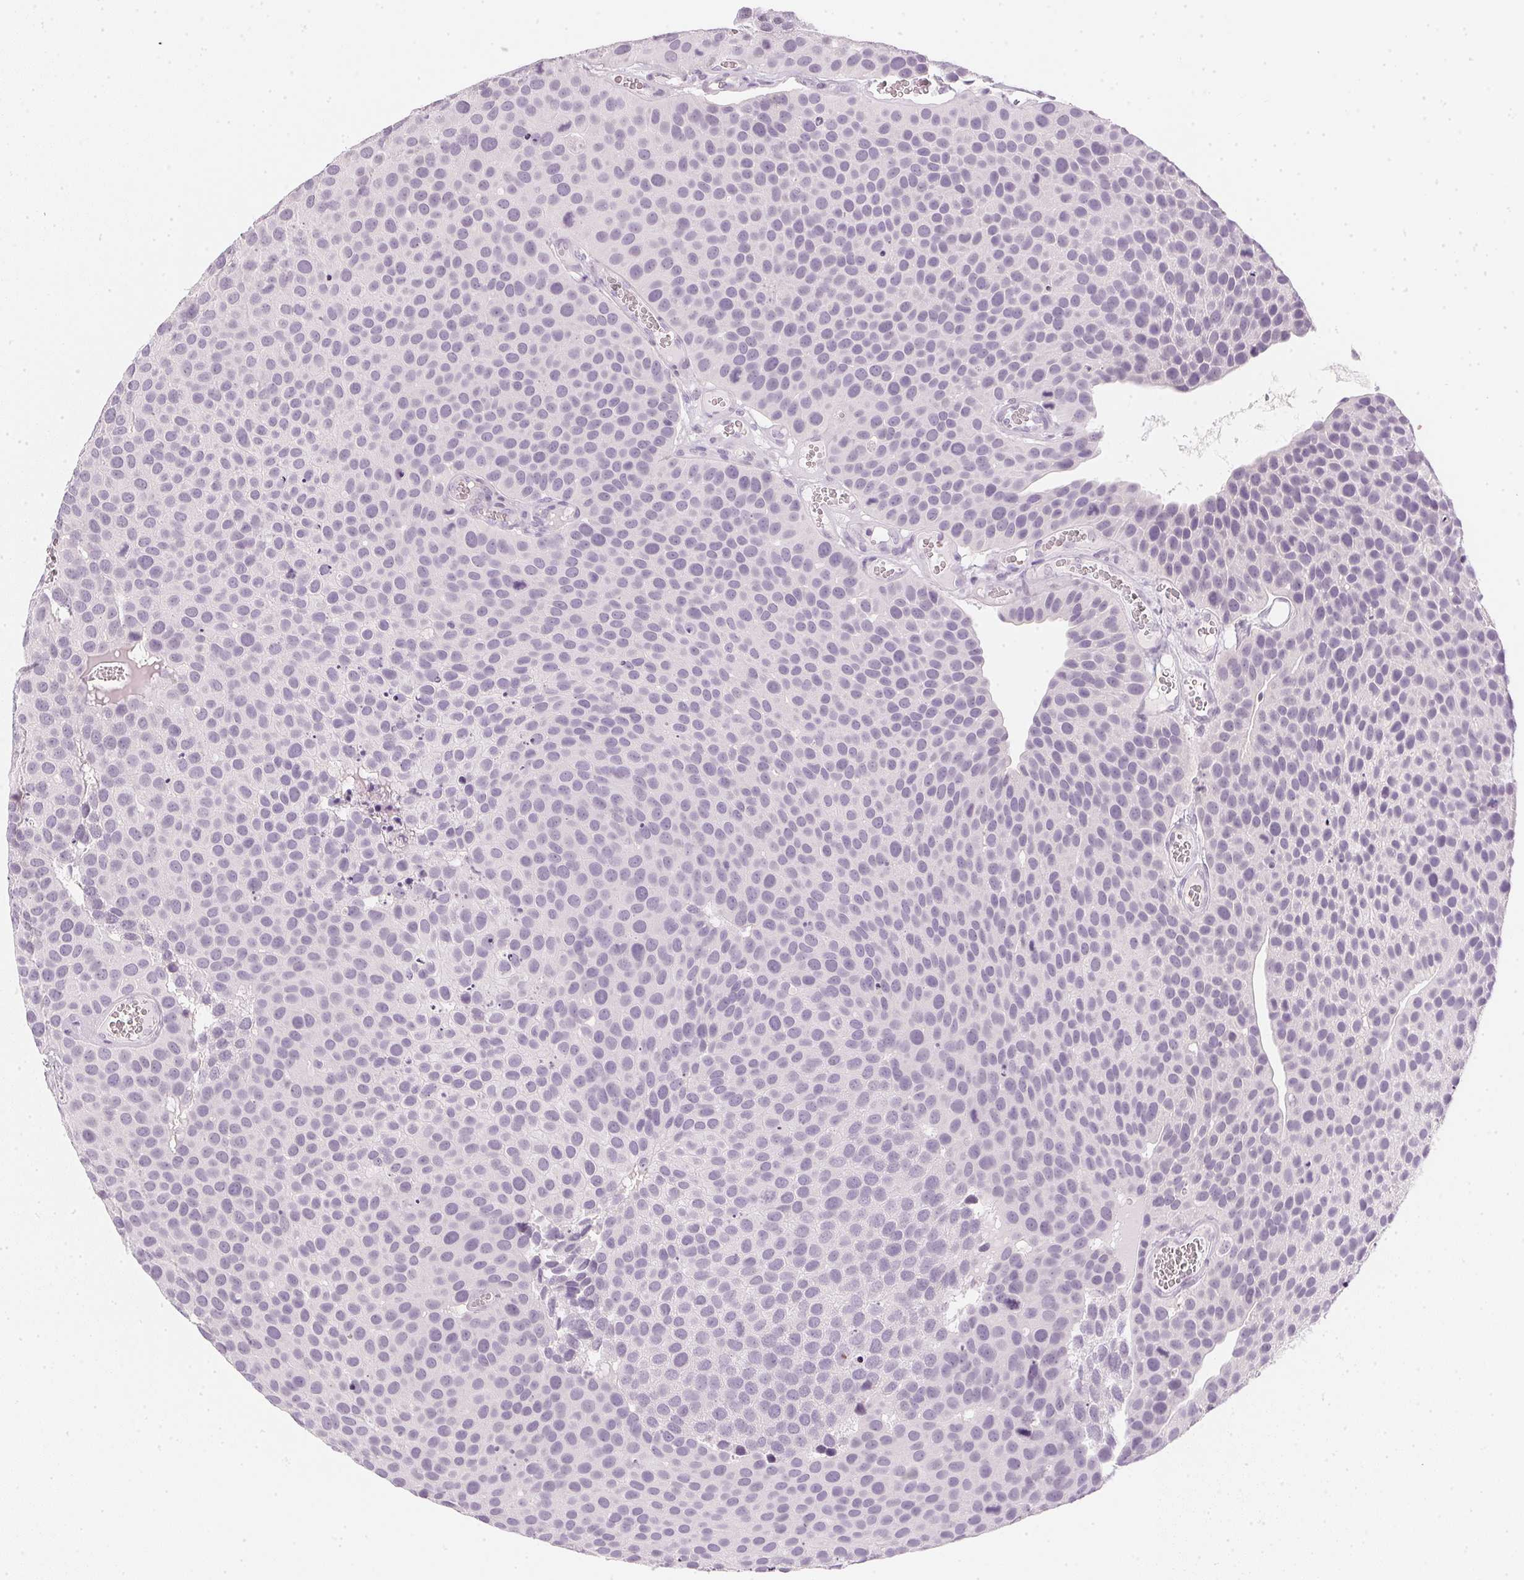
{"staining": {"intensity": "negative", "quantity": "none", "location": "none"}, "tissue": "urothelial cancer", "cell_type": "Tumor cells", "image_type": "cancer", "snomed": [{"axis": "morphology", "description": "Urothelial carcinoma, Low grade"}, {"axis": "topography", "description": "Urinary bladder"}], "caption": "Protein analysis of urothelial carcinoma (low-grade) reveals no significant staining in tumor cells.", "gene": "CHST4", "patient": {"sex": "female", "age": 69}}